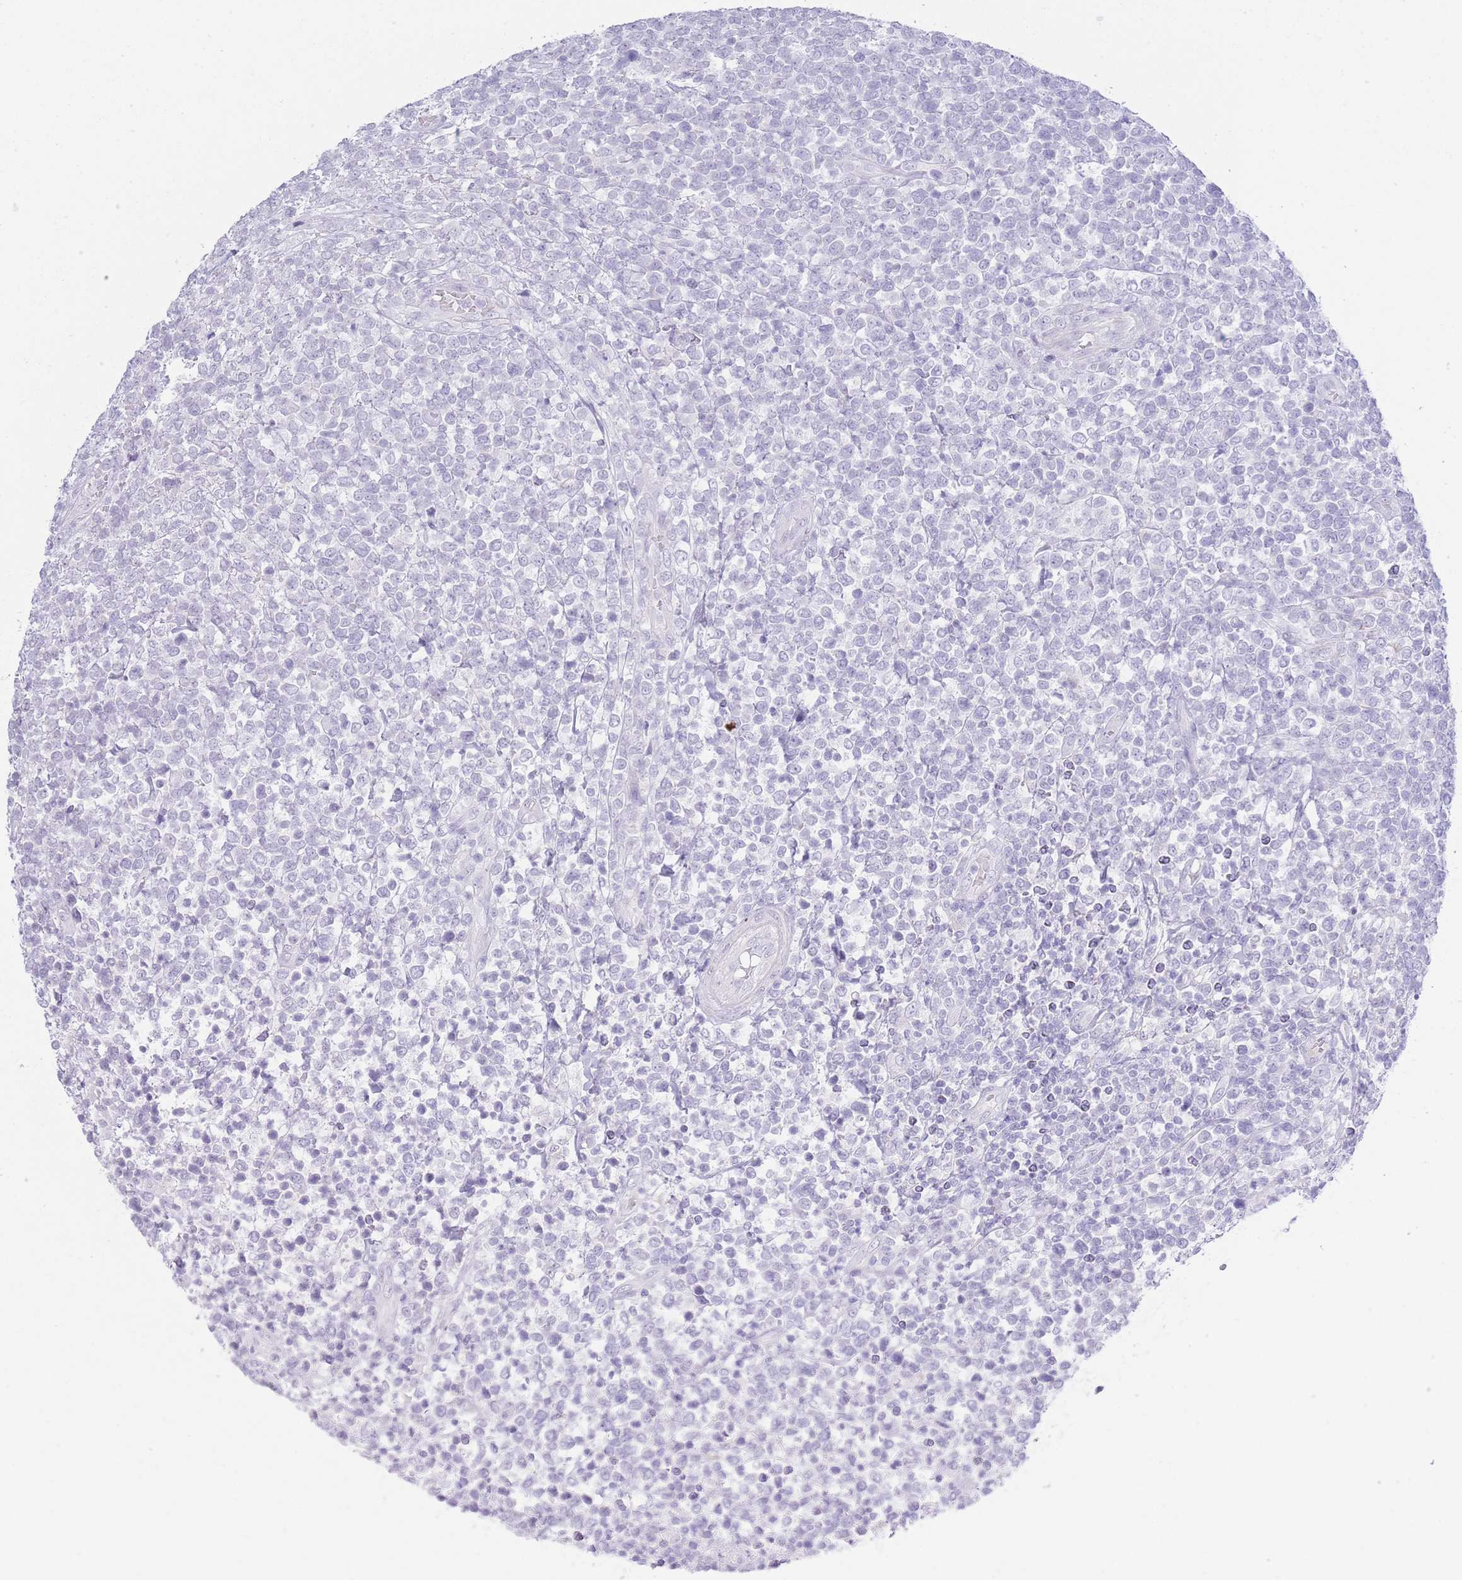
{"staining": {"intensity": "negative", "quantity": "none", "location": "none"}, "tissue": "lymphoma", "cell_type": "Tumor cells", "image_type": "cancer", "snomed": [{"axis": "morphology", "description": "Malignant lymphoma, non-Hodgkin's type, High grade"}, {"axis": "topography", "description": "Soft tissue"}], "caption": "Tumor cells are negative for brown protein staining in lymphoma.", "gene": "PKLR", "patient": {"sex": "female", "age": 56}}